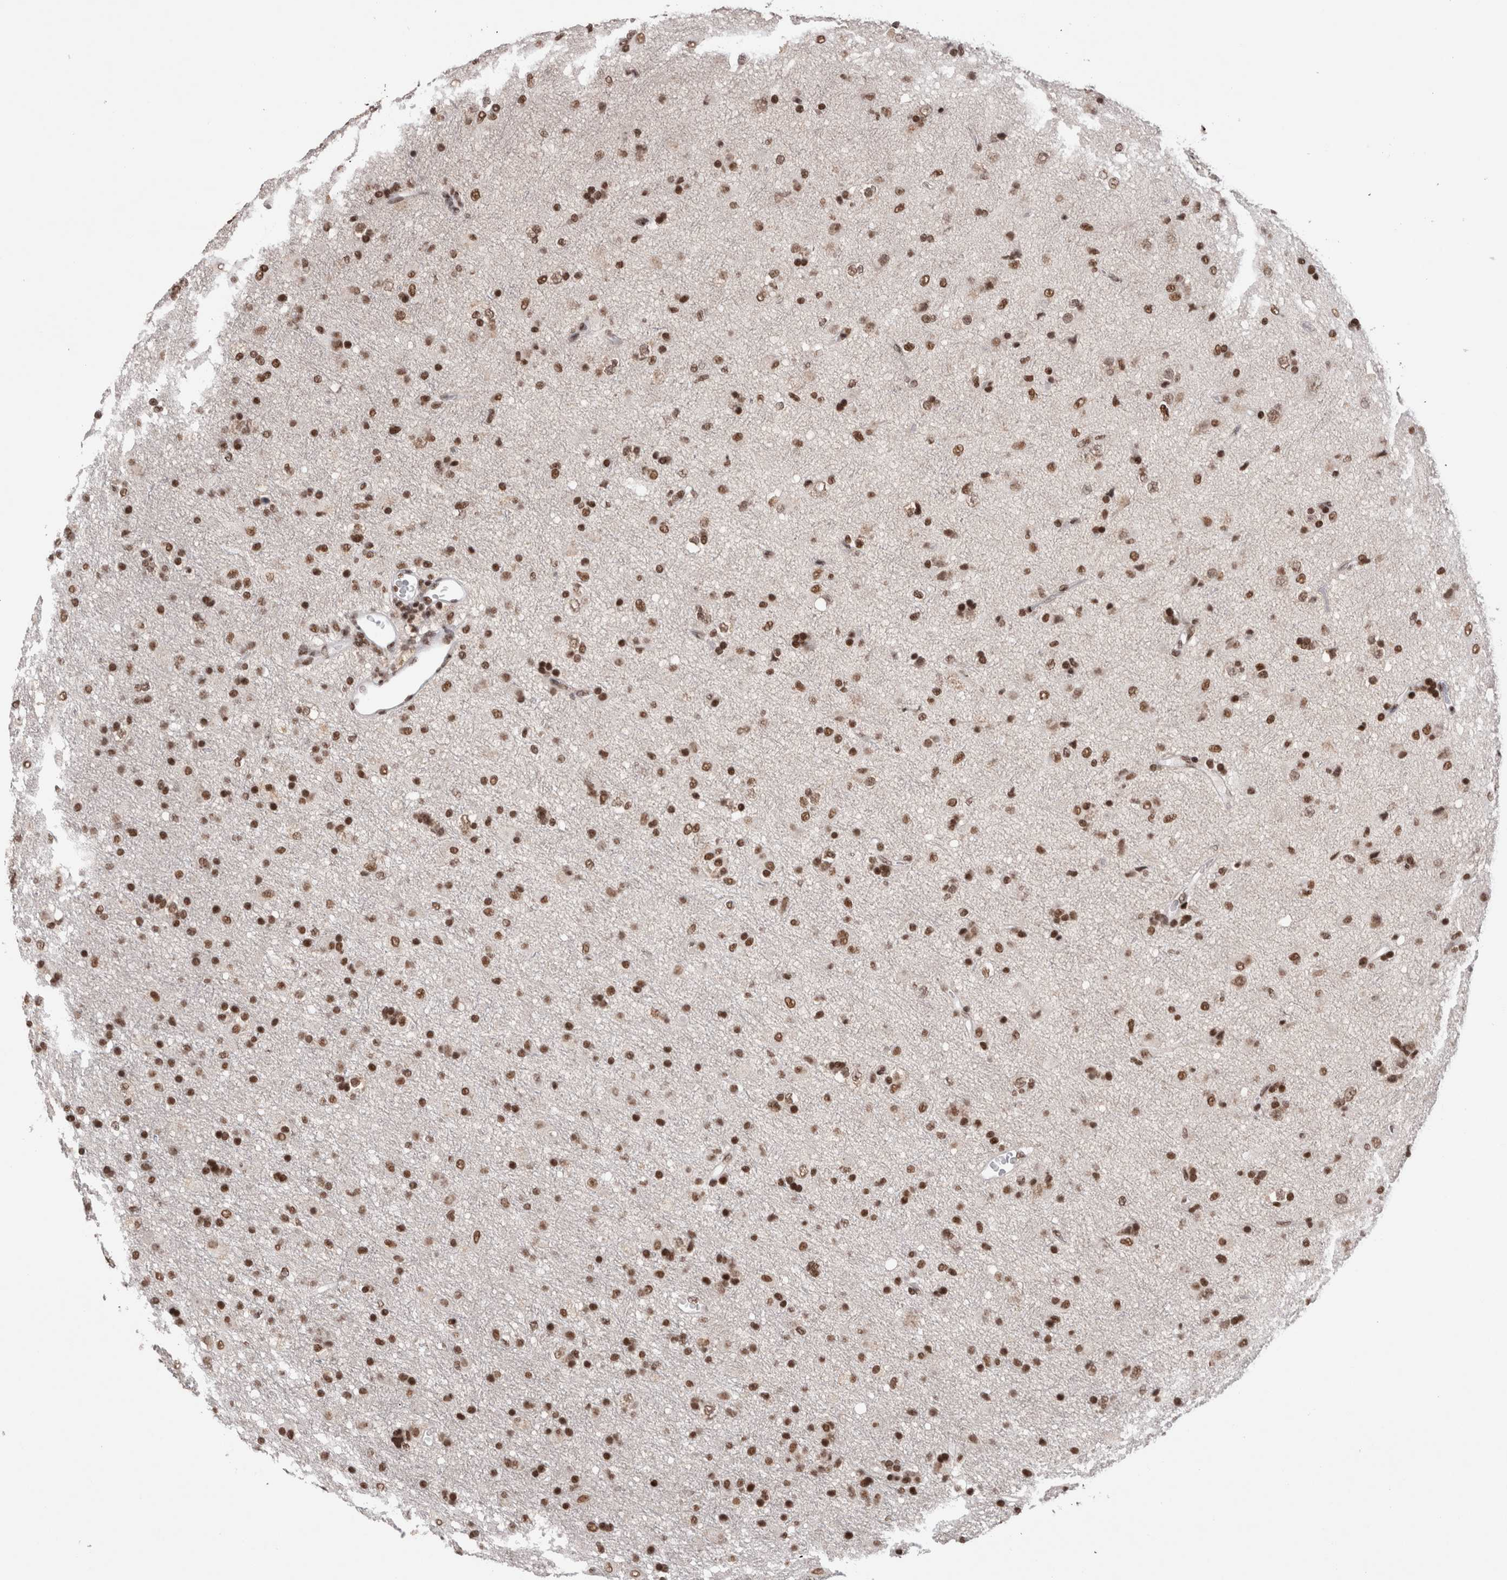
{"staining": {"intensity": "moderate", "quantity": ">75%", "location": "nuclear"}, "tissue": "glioma", "cell_type": "Tumor cells", "image_type": "cancer", "snomed": [{"axis": "morphology", "description": "Glioma, malignant, Low grade"}, {"axis": "topography", "description": "Brain"}], "caption": "Immunohistochemical staining of human malignant glioma (low-grade) exhibits medium levels of moderate nuclear positivity in approximately >75% of tumor cells. The staining was performed using DAB (3,3'-diaminobenzidine) to visualize the protein expression in brown, while the nuclei were stained in blue with hematoxylin (Magnification: 20x).", "gene": "SMC1A", "patient": {"sex": "male", "age": 65}}